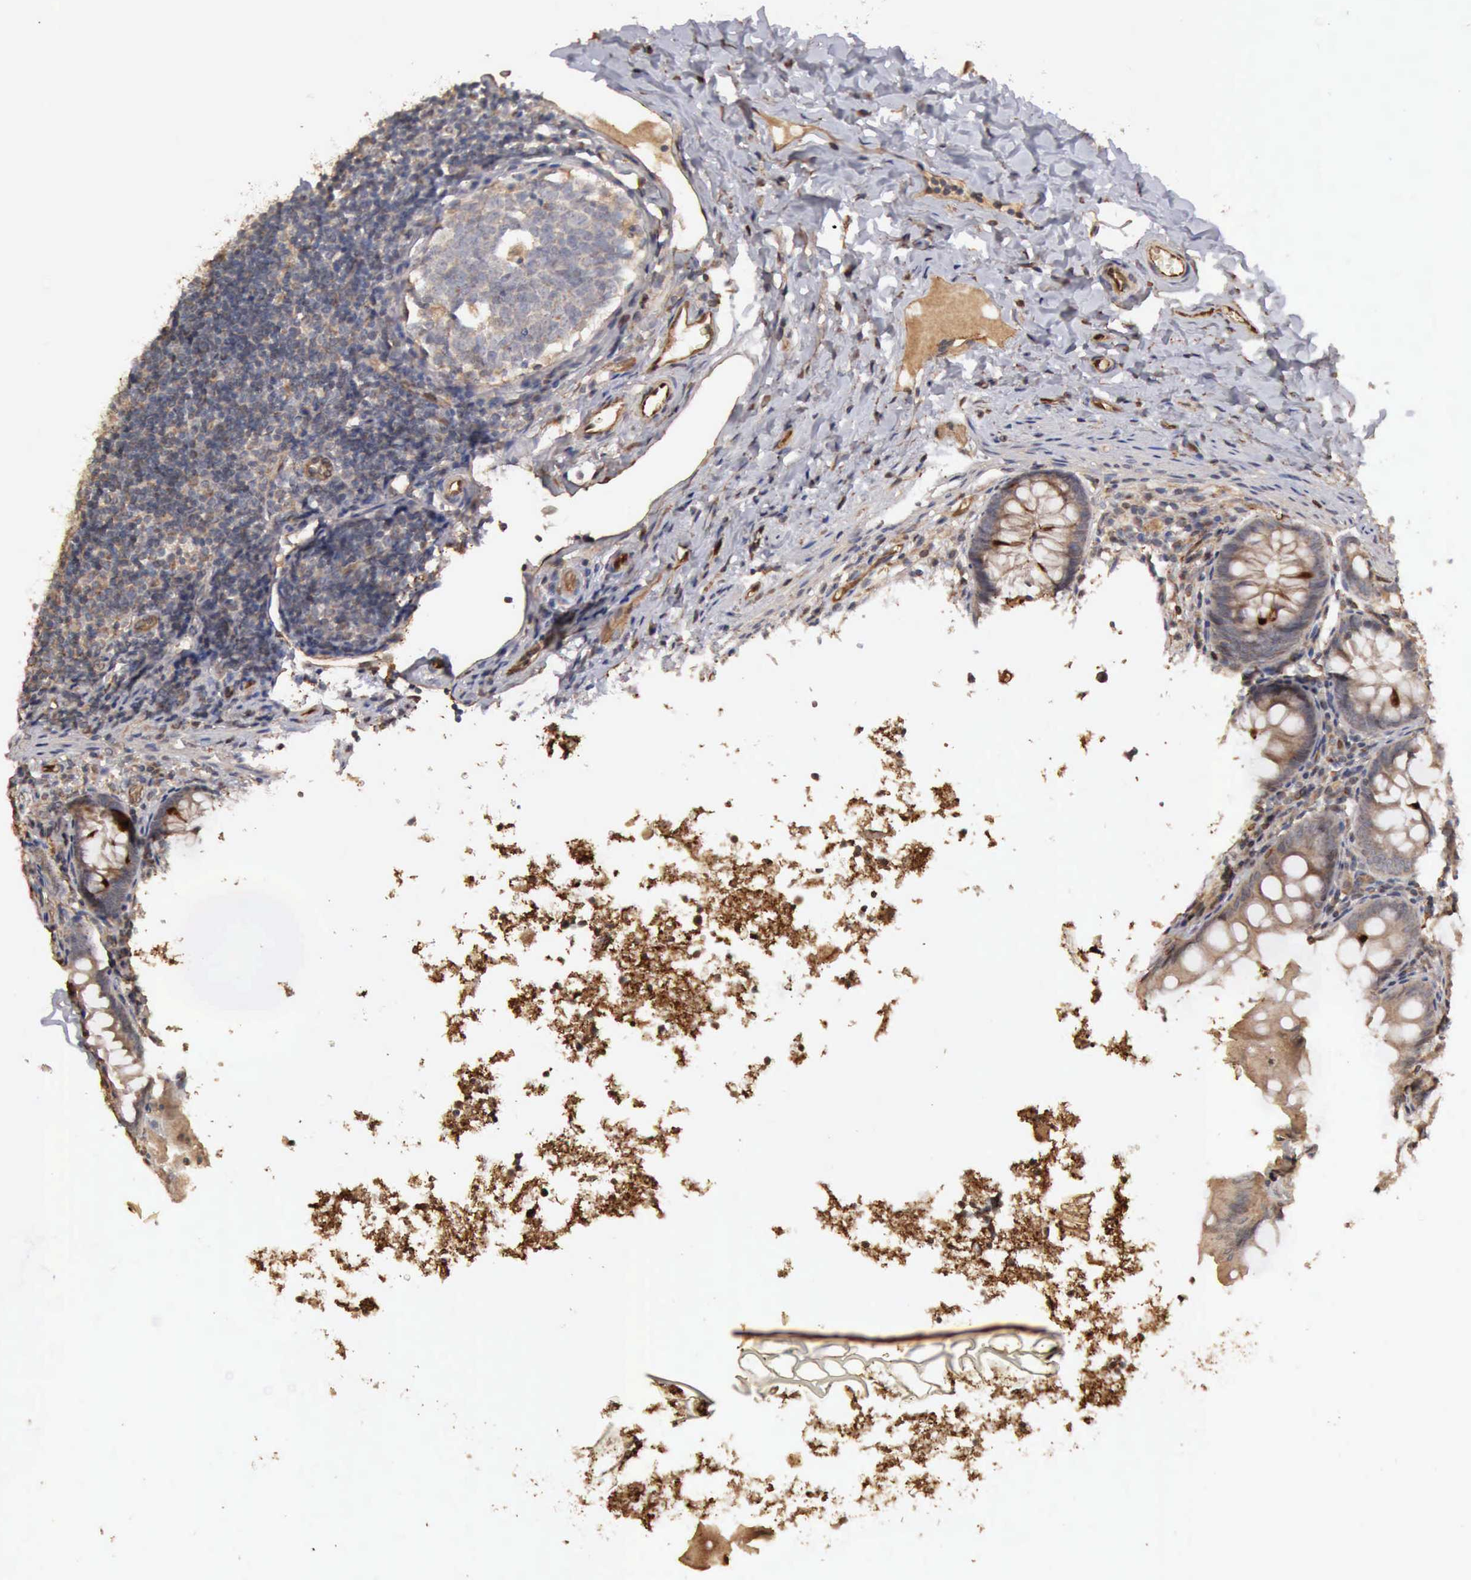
{"staining": {"intensity": "negative", "quantity": "none", "location": "none"}, "tissue": "appendix", "cell_type": "Glandular cells", "image_type": "normal", "snomed": [{"axis": "morphology", "description": "Normal tissue, NOS"}, {"axis": "topography", "description": "Appendix"}], "caption": "Immunohistochemistry (IHC) image of unremarkable appendix: human appendix stained with DAB displays no significant protein staining in glandular cells.", "gene": "BMX", "patient": {"sex": "male", "age": 7}}